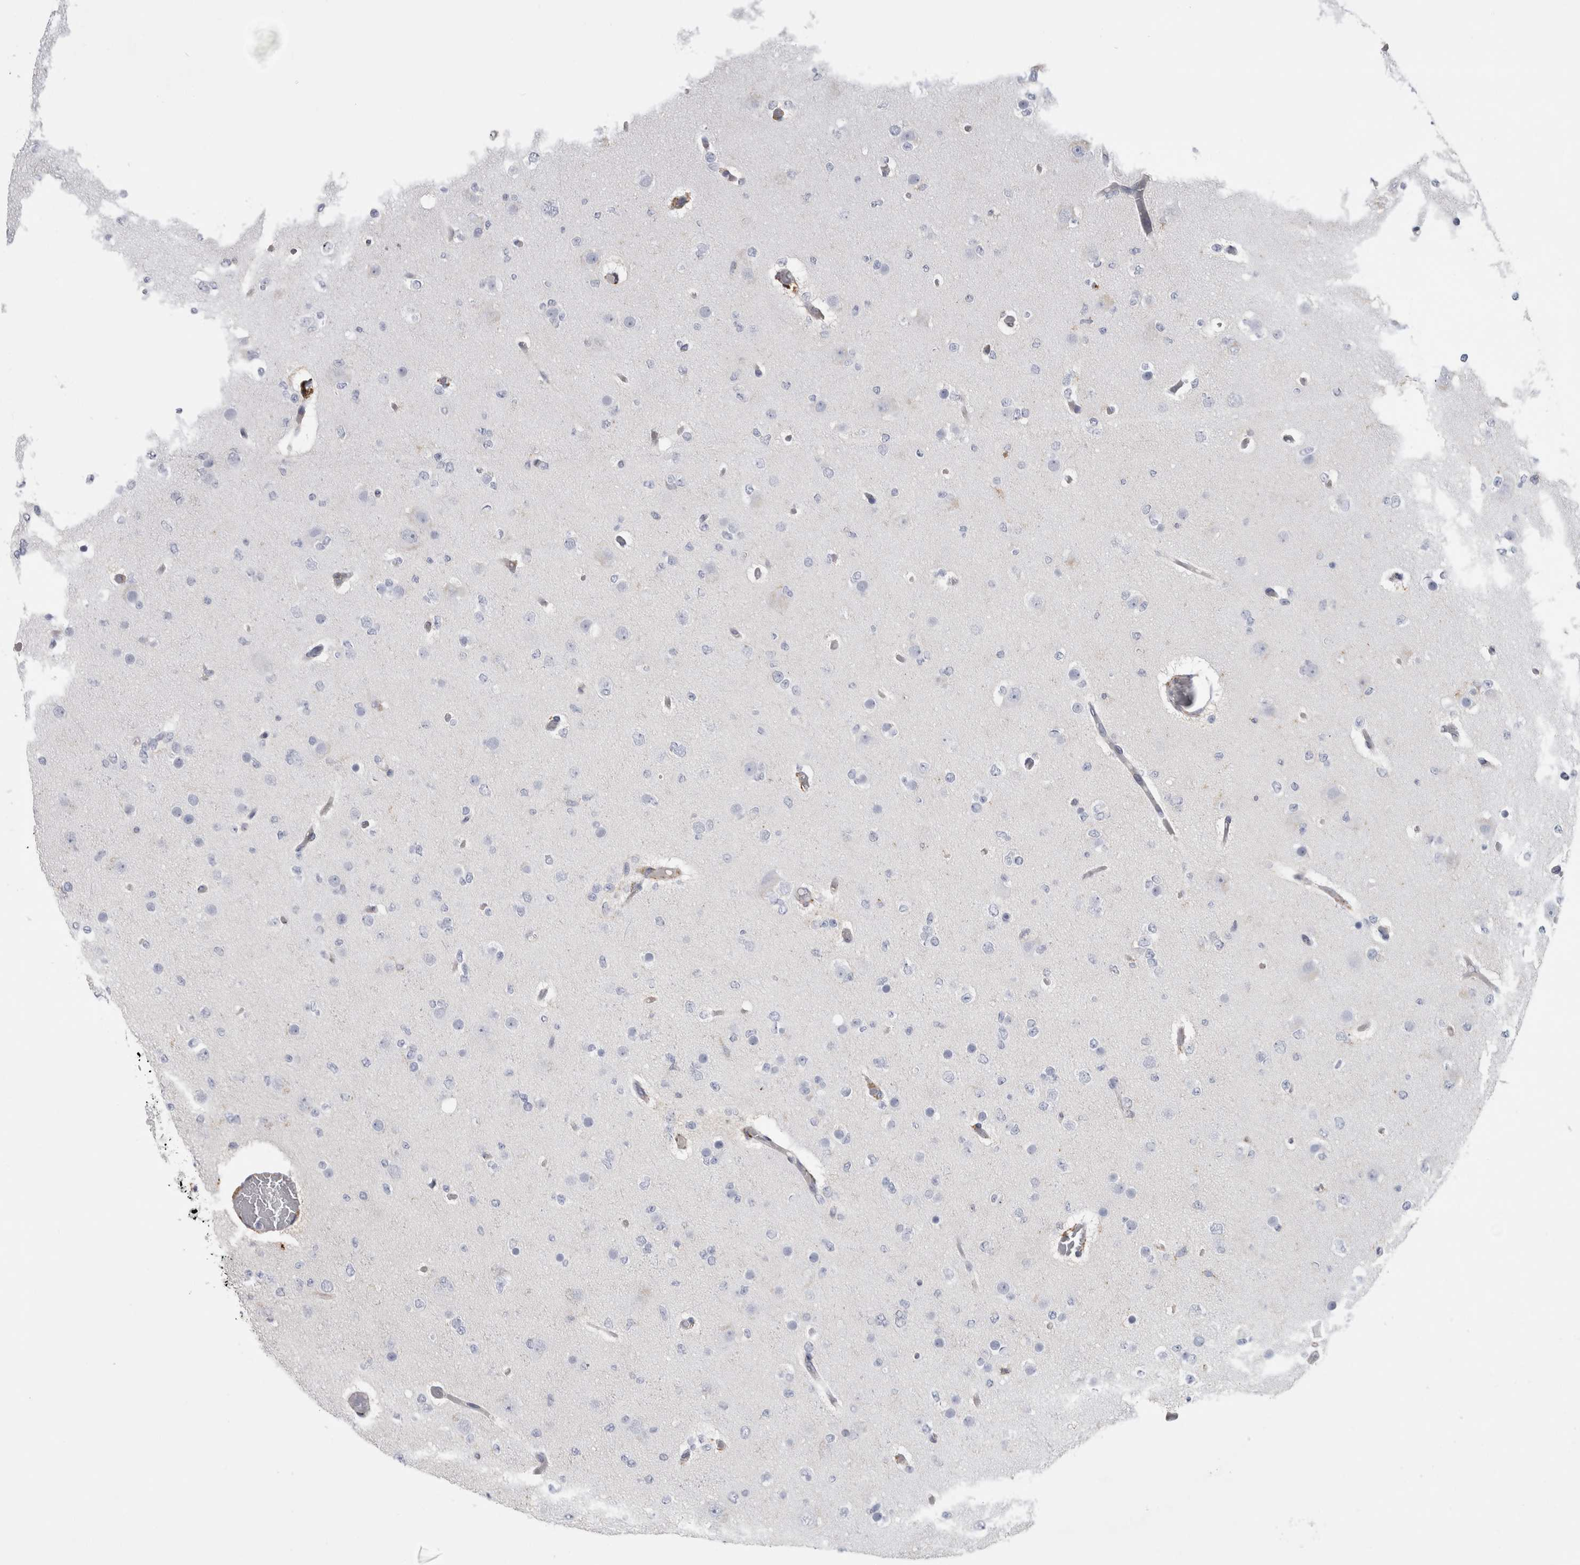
{"staining": {"intensity": "negative", "quantity": "none", "location": "none"}, "tissue": "glioma", "cell_type": "Tumor cells", "image_type": "cancer", "snomed": [{"axis": "morphology", "description": "Glioma, malignant, Low grade"}, {"axis": "topography", "description": "Brain"}], "caption": "An immunohistochemistry photomicrograph of malignant low-grade glioma is shown. There is no staining in tumor cells of malignant low-grade glioma.", "gene": "DNAJC24", "patient": {"sex": "female", "age": 22}}